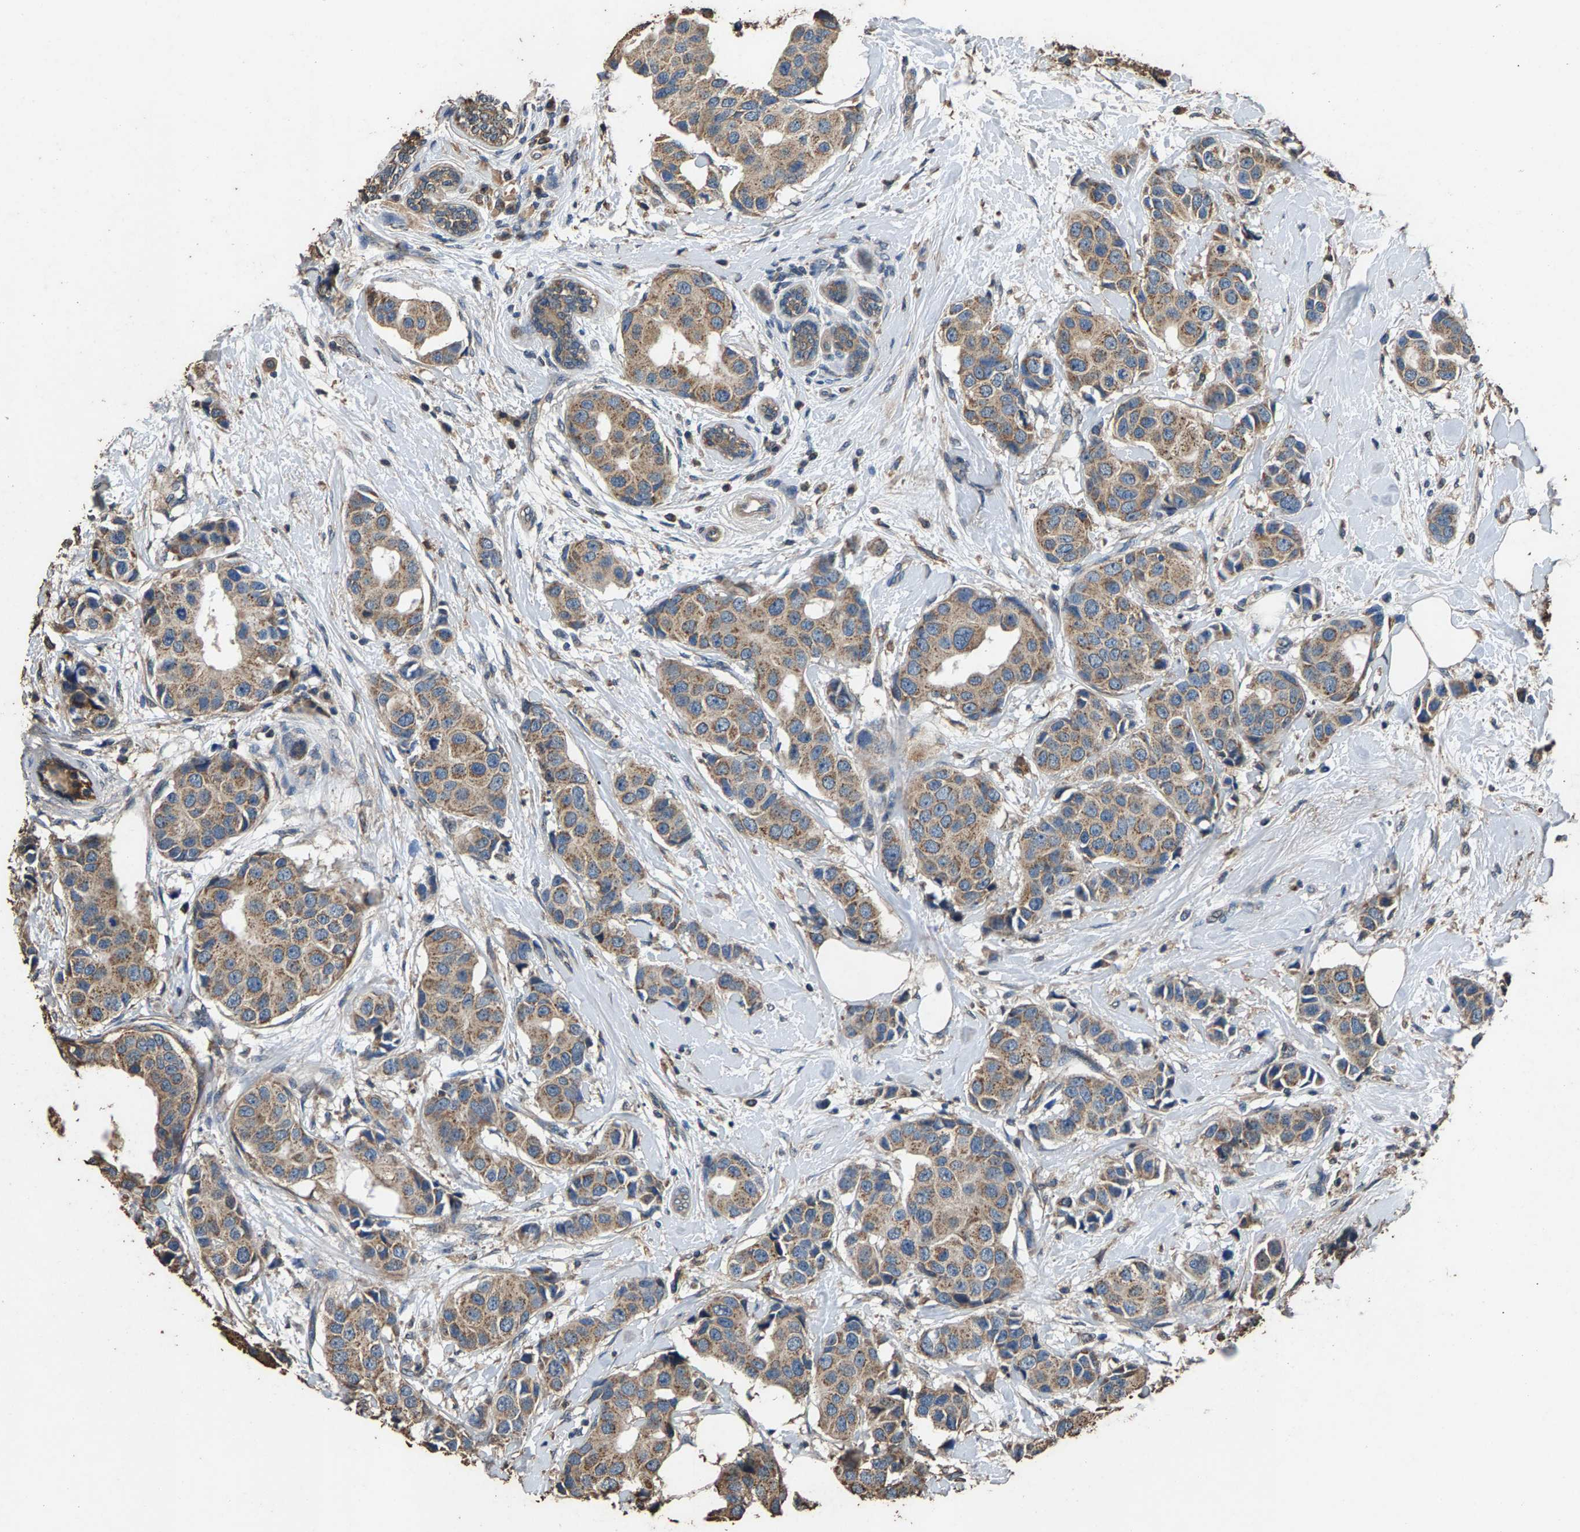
{"staining": {"intensity": "weak", "quantity": ">75%", "location": "cytoplasmic/membranous"}, "tissue": "breast cancer", "cell_type": "Tumor cells", "image_type": "cancer", "snomed": [{"axis": "morphology", "description": "Normal tissue, NOS"}, {"axis": "morphology", "description": "Duct carcinoma"}, {"axis": "topography", "description": "Breast"}], "caption": "Approximately >75% of tumor cells in human invasive ductal carcinoma (breast) display weak cytoplasmic/membranous protein positivity as visualized by brown immunohistochemical staining.", "gene": "MRPL27", "patient": {"sex": "female", "age": 39}}